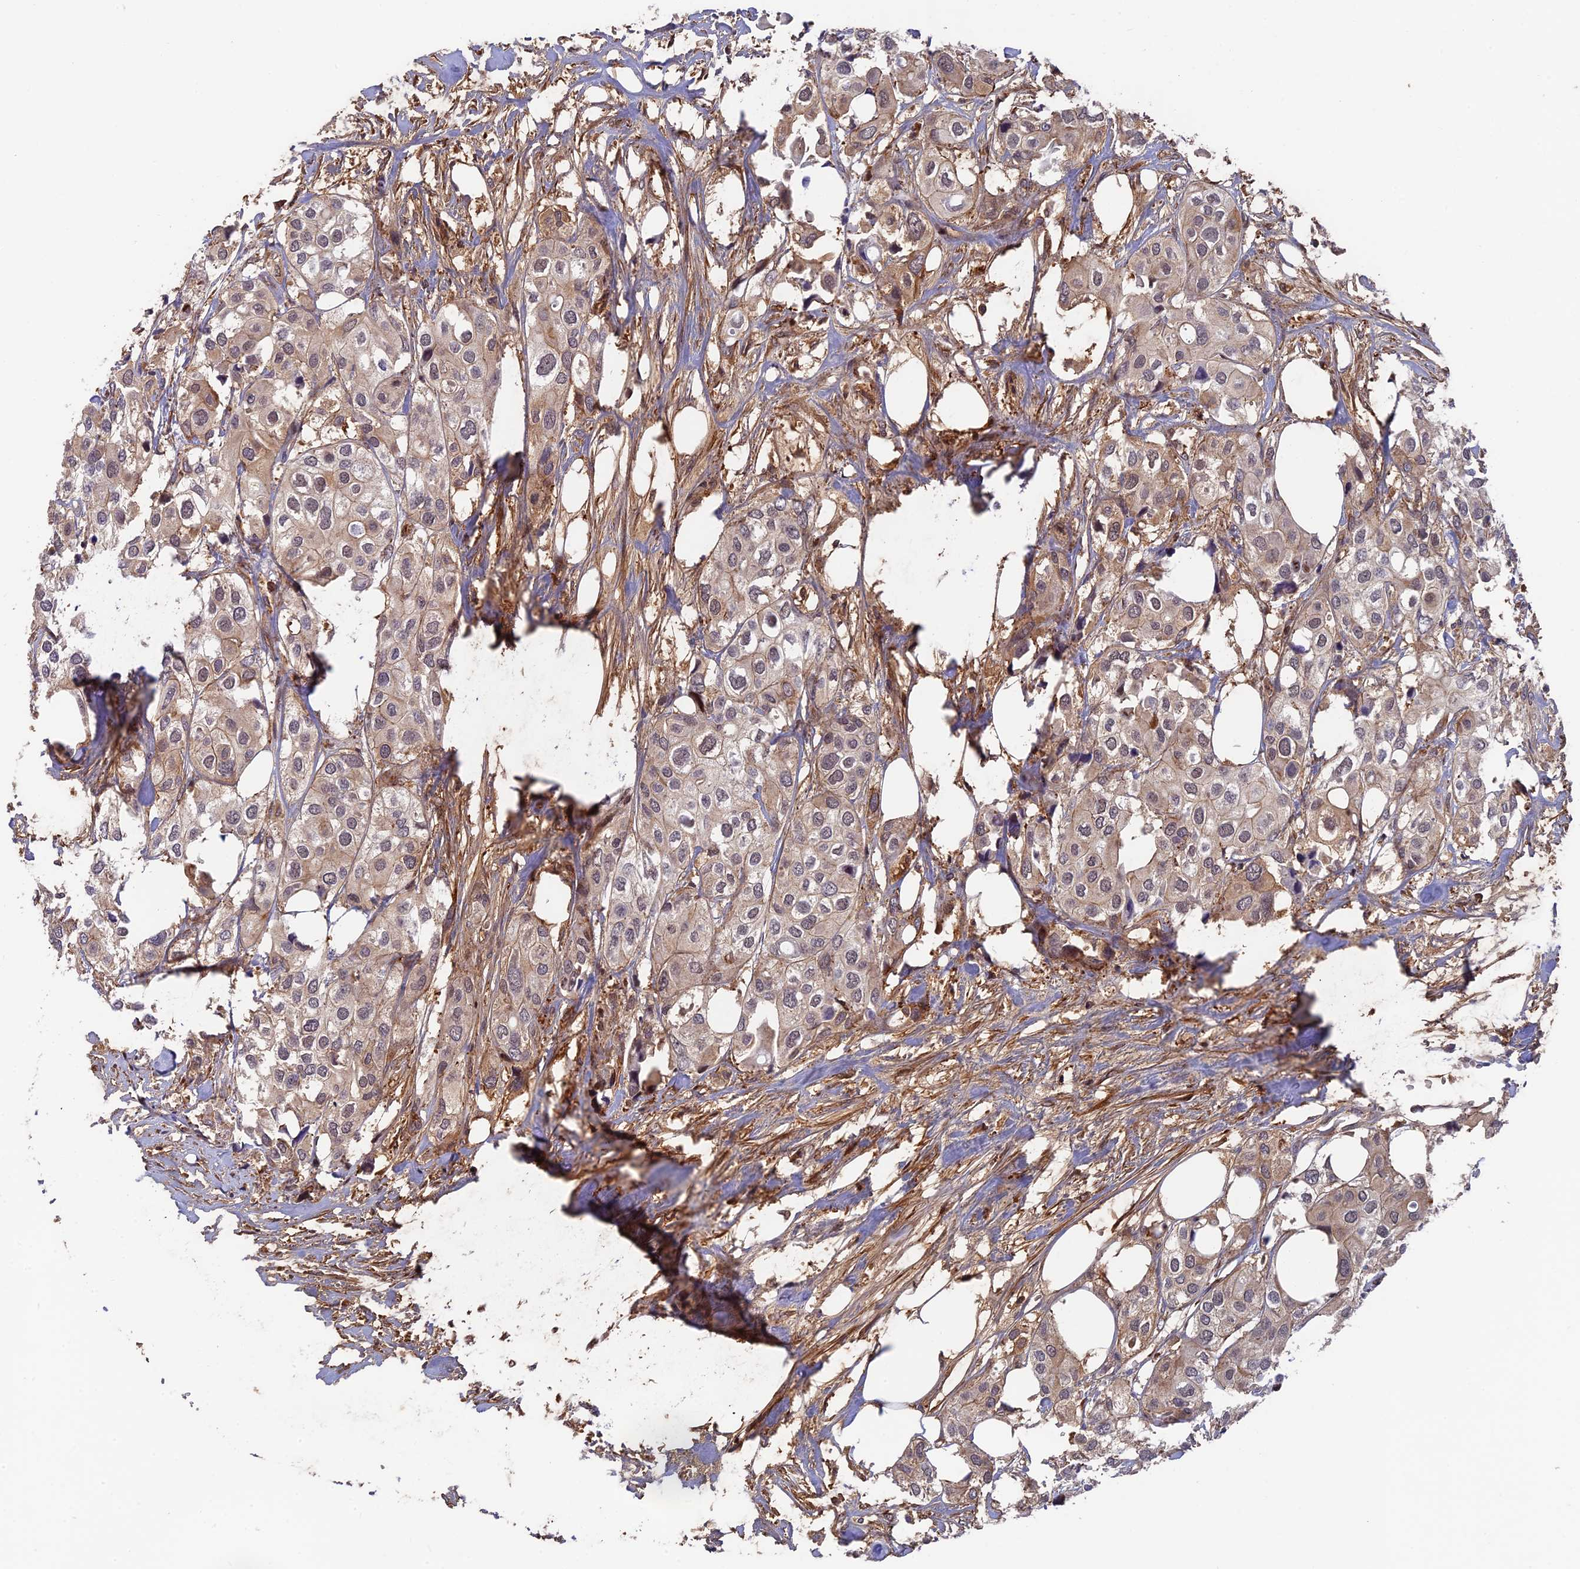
{"staining": {"intensity": "weak", "quantity": "25%-75%", "location": "cytoplasmic/membranous"}, "tissue": "urothelial cancer", "cell_type": "Tumor cells", "image_type": "cancer", "snomed": [{"axis": "morphology", "description": "Urothelial carcinoma, High grade"}, {"axis": "topography", "description": "Urinary bladder"}], "caption": "Protein analysis of urothelial carcinoma (high-grade) tissue exhibits weak cytoplasmic/membranous expression in approximately 25%-75% of tumor cells.", "gene": "OSBPL1A", "patient": {"sex": "male", "age": 64}}